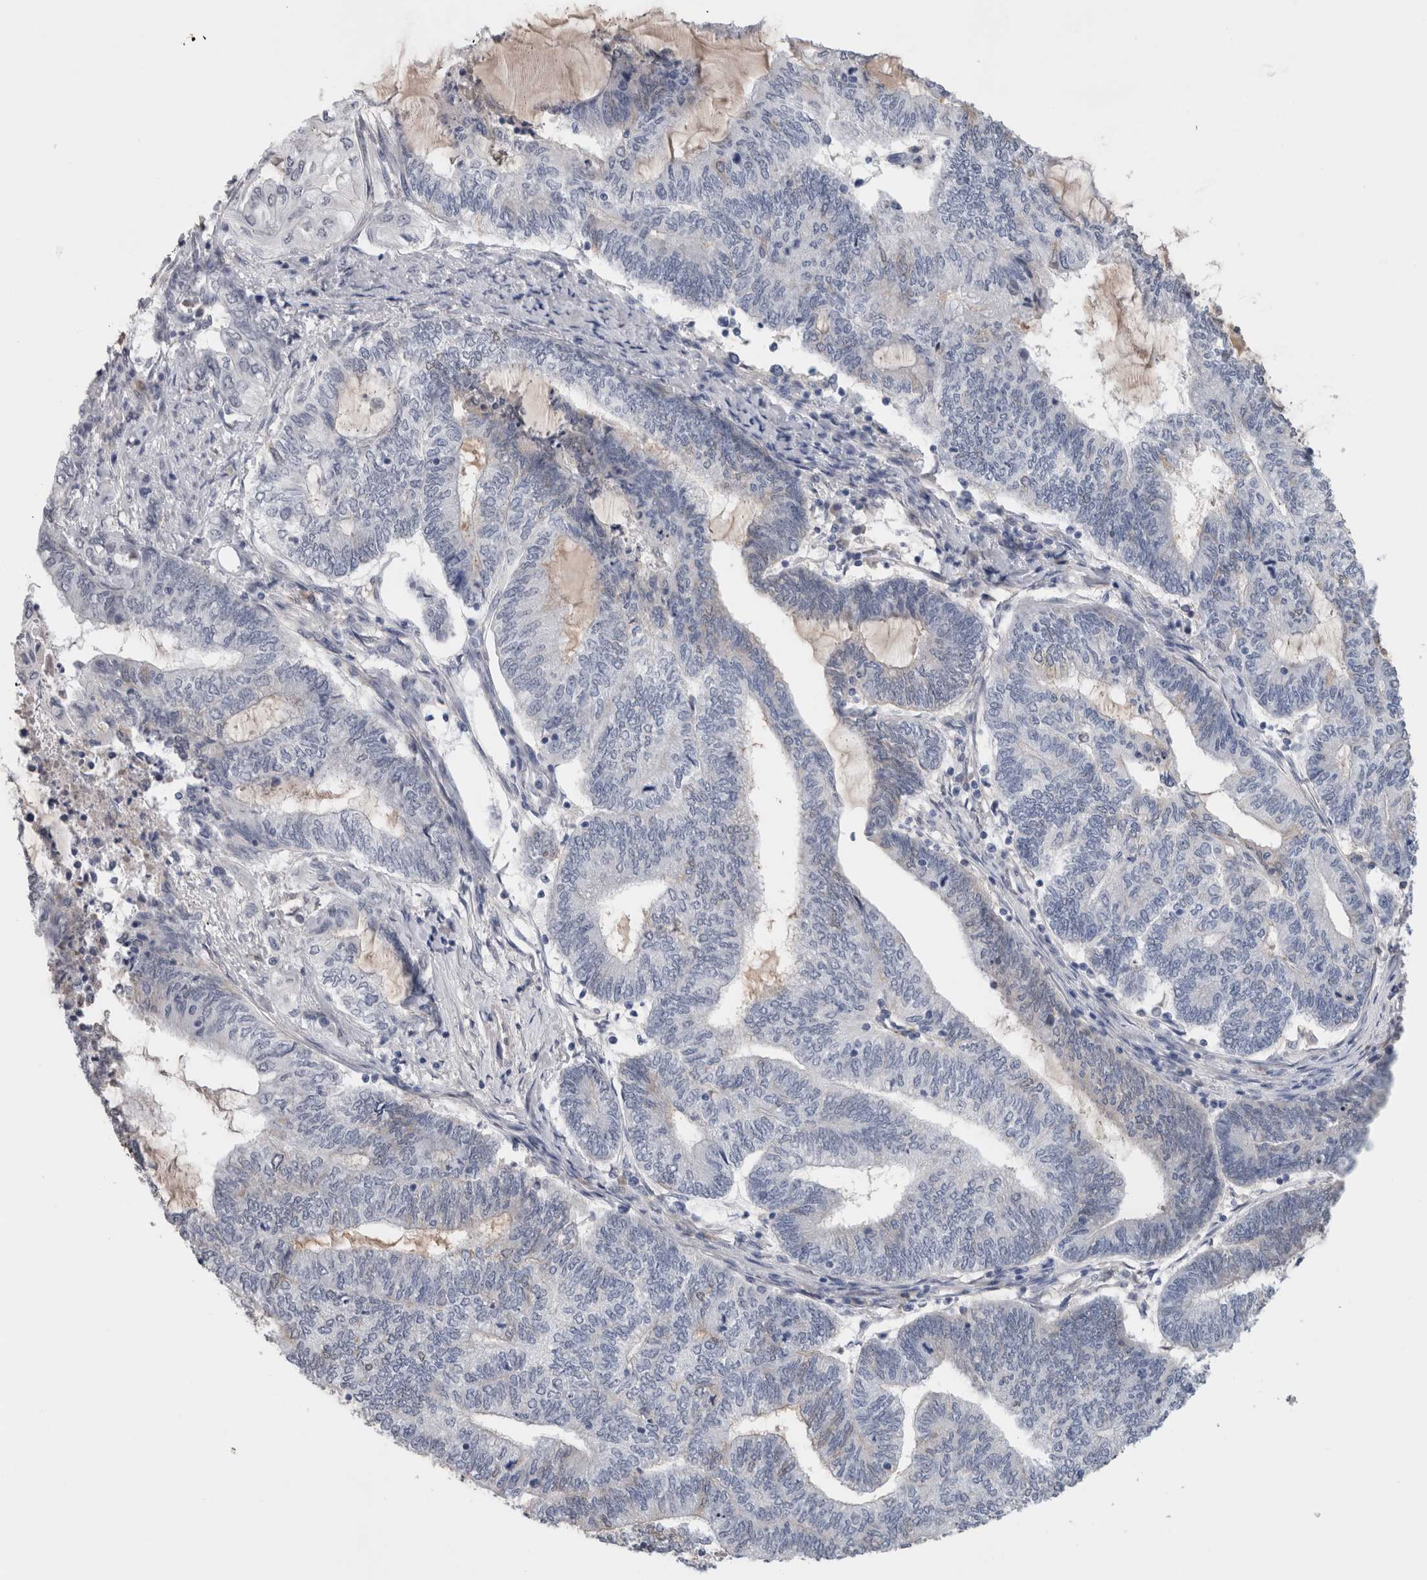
{"staining": {"intensity": "negative", "quantity": "none", "location": "none"}, "tissue": "endometrial cancer", "cell_type": "Tumor cells", "image_type": "cancer", "snomed": [{"axis": "morphology", "description": "Adenocarcinoma, NOS"}, {"axis": "topography", "description": "Uterus"}, {"axis": "topography", "description": "Endometrium"}], "caption": "Protein analysis of endometrial adenocarcinoma demonstrates no significant expression in tumor cells.", "gene": "FABP4", "patient": {"sex": "female", "age": 70}}